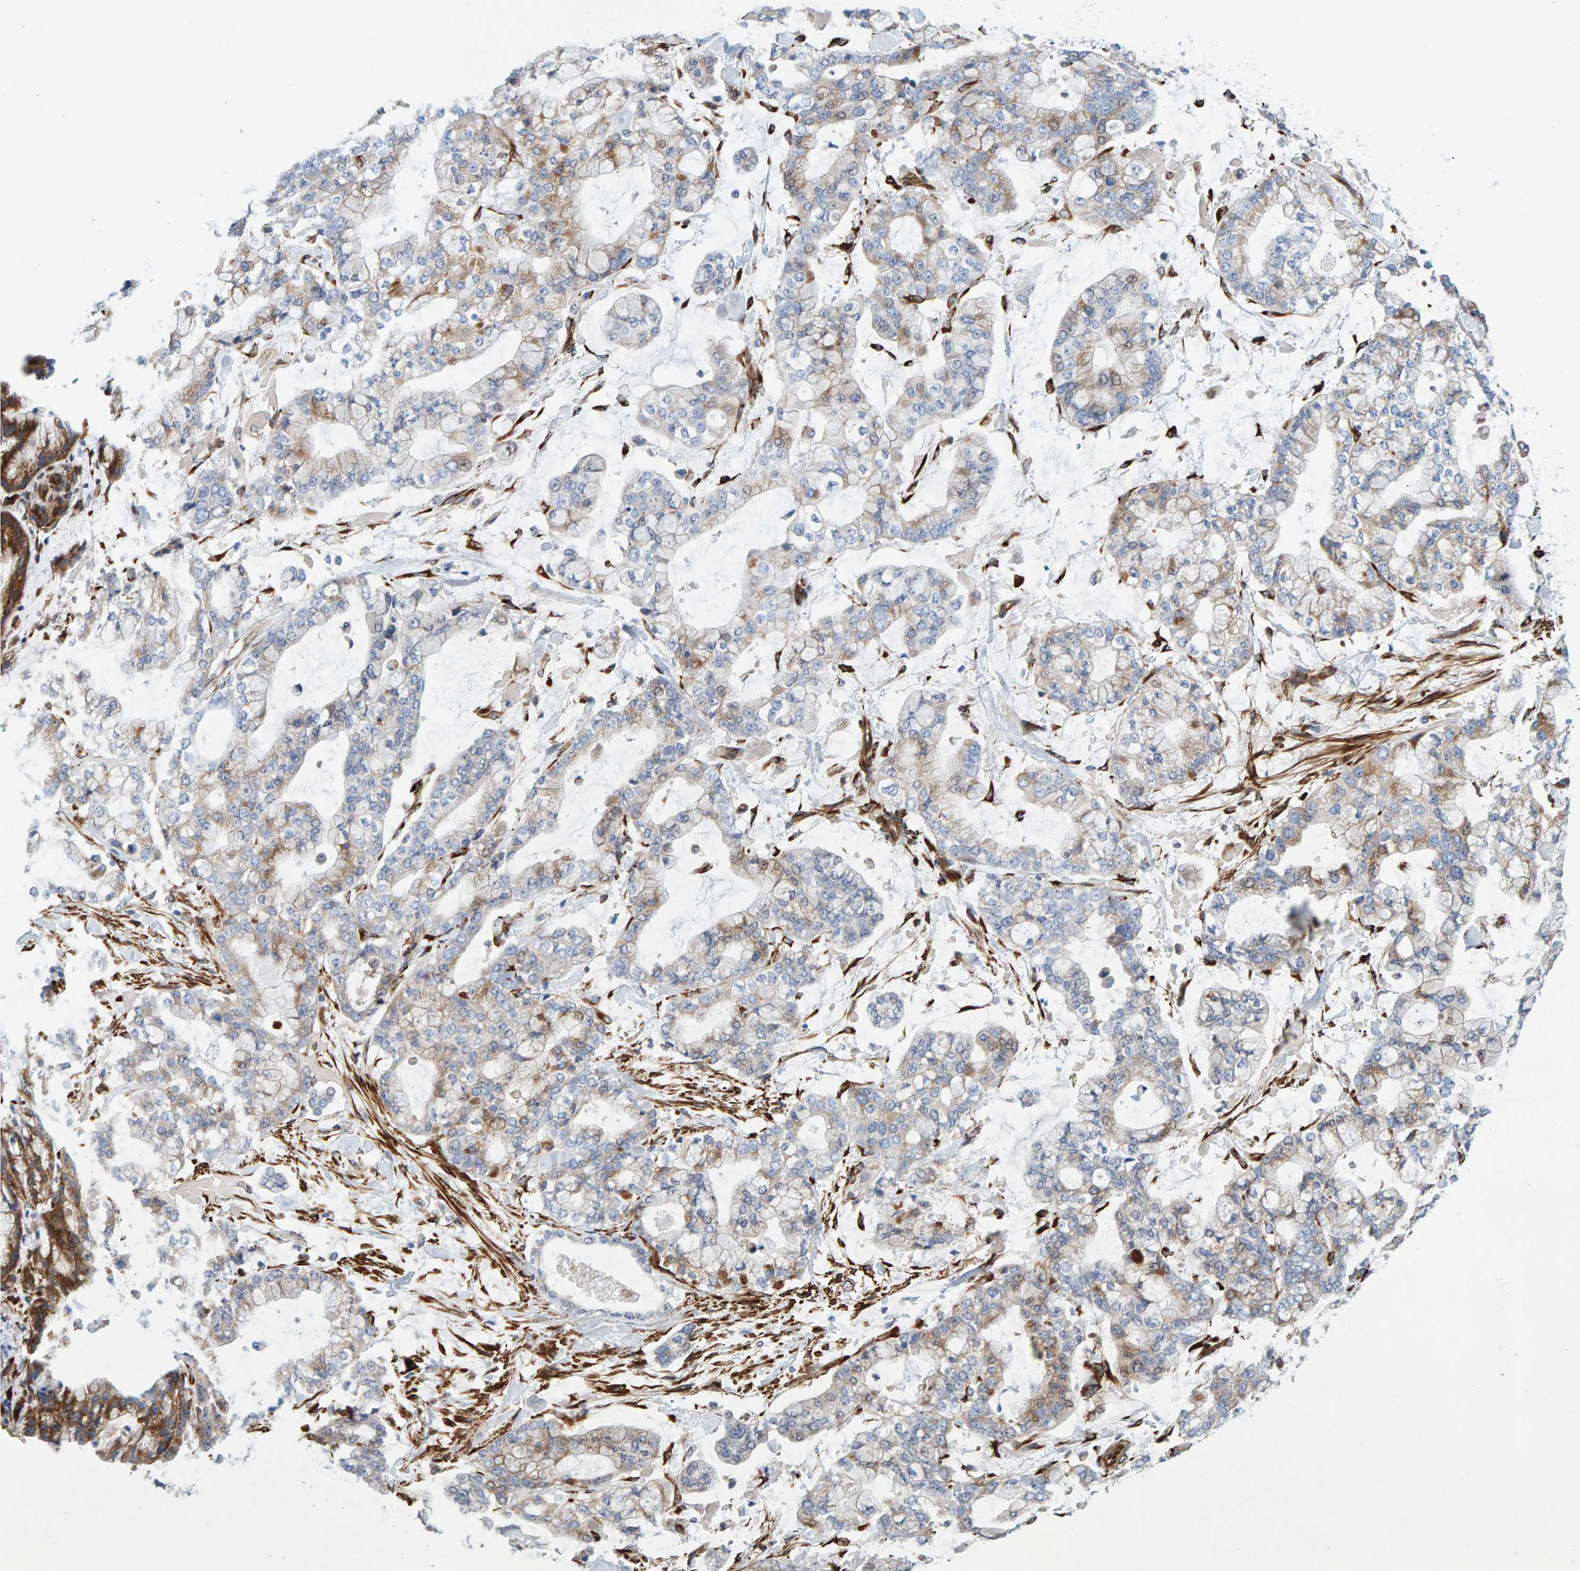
{"staining": {"intensity": "weak", "quantity": "25%-75%", "location": "cytoplasmic/membranous"}, "tissue": "stomach cancer", "cell_type": "Tumor cells", "image_type": "cancer", "snomed": [{"axis": "morphology", "description": "Normal tissue, NOS"}, {"axis": "morphology", "description": "Adenocarcinoma, NOS"}, {"axis": "topography", "description": "Stomach, upper"}, {"axis": "topography", "description": "Stomach"}], "caption": "Protein expression analysis of stomach cancer shows weak cytoplasmic/membranous staining in approximately 25%-75% of tumor cells.", "gene": "MMP16", "patient": {"sex": "male", "age": 76}}